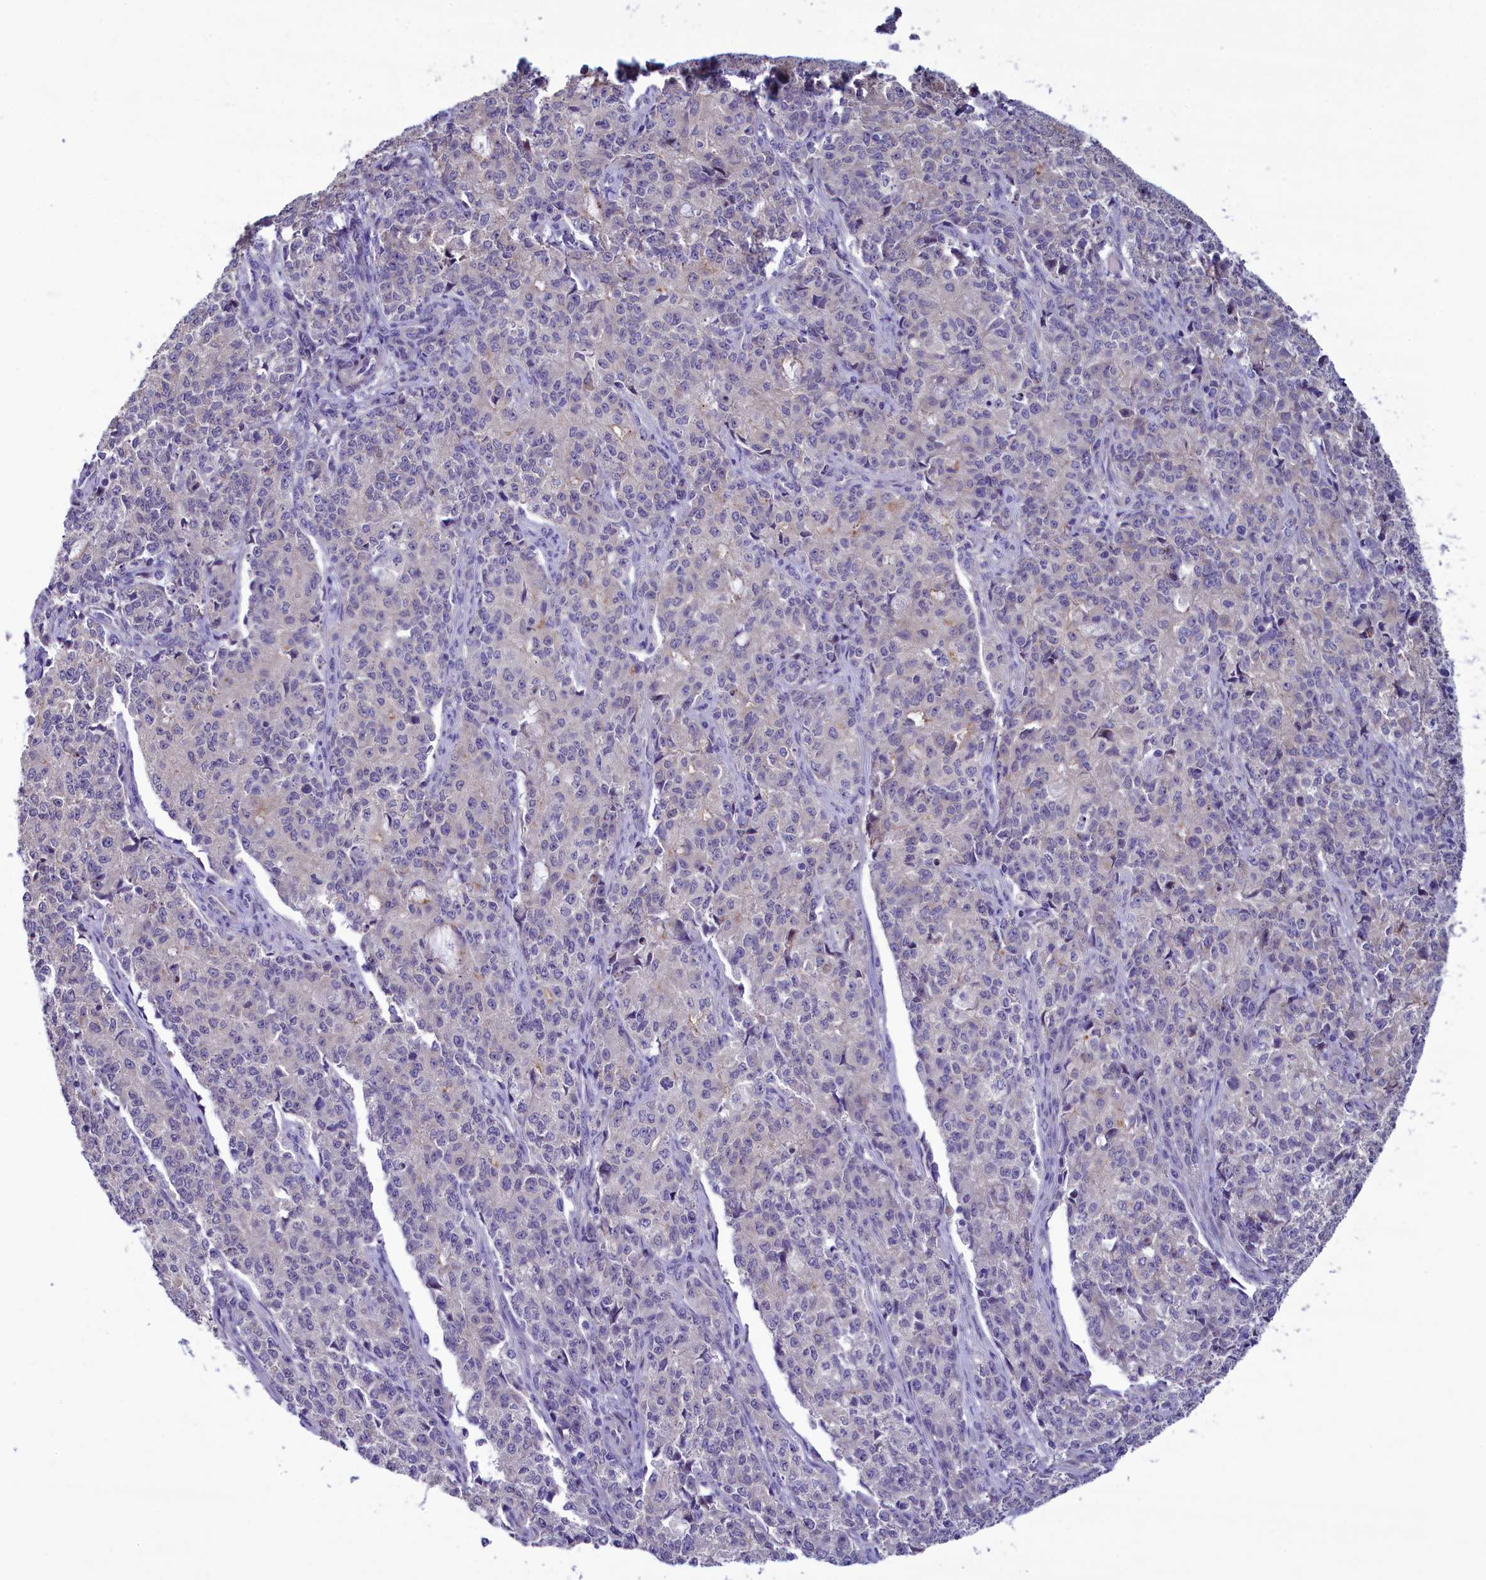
{"staining": {"intensity": "negative", "quantity": "none", "location": "none"}, "tissue": "endometrial cancer", "cell_type": "Tumor cells", "image_type": "cancer", "snomed": [{"axis": "morphology", "description": "Adenocarcinoma, NOS"}, {"axis": "topography", "description": "Endometrium"}], "caption": "Immunohistochemistry of human endometrial adenocarcinoma reveals no staining in tumor cells.", "gene": "KRBOX5", "patient": {"sex": "female", "age": 50}}